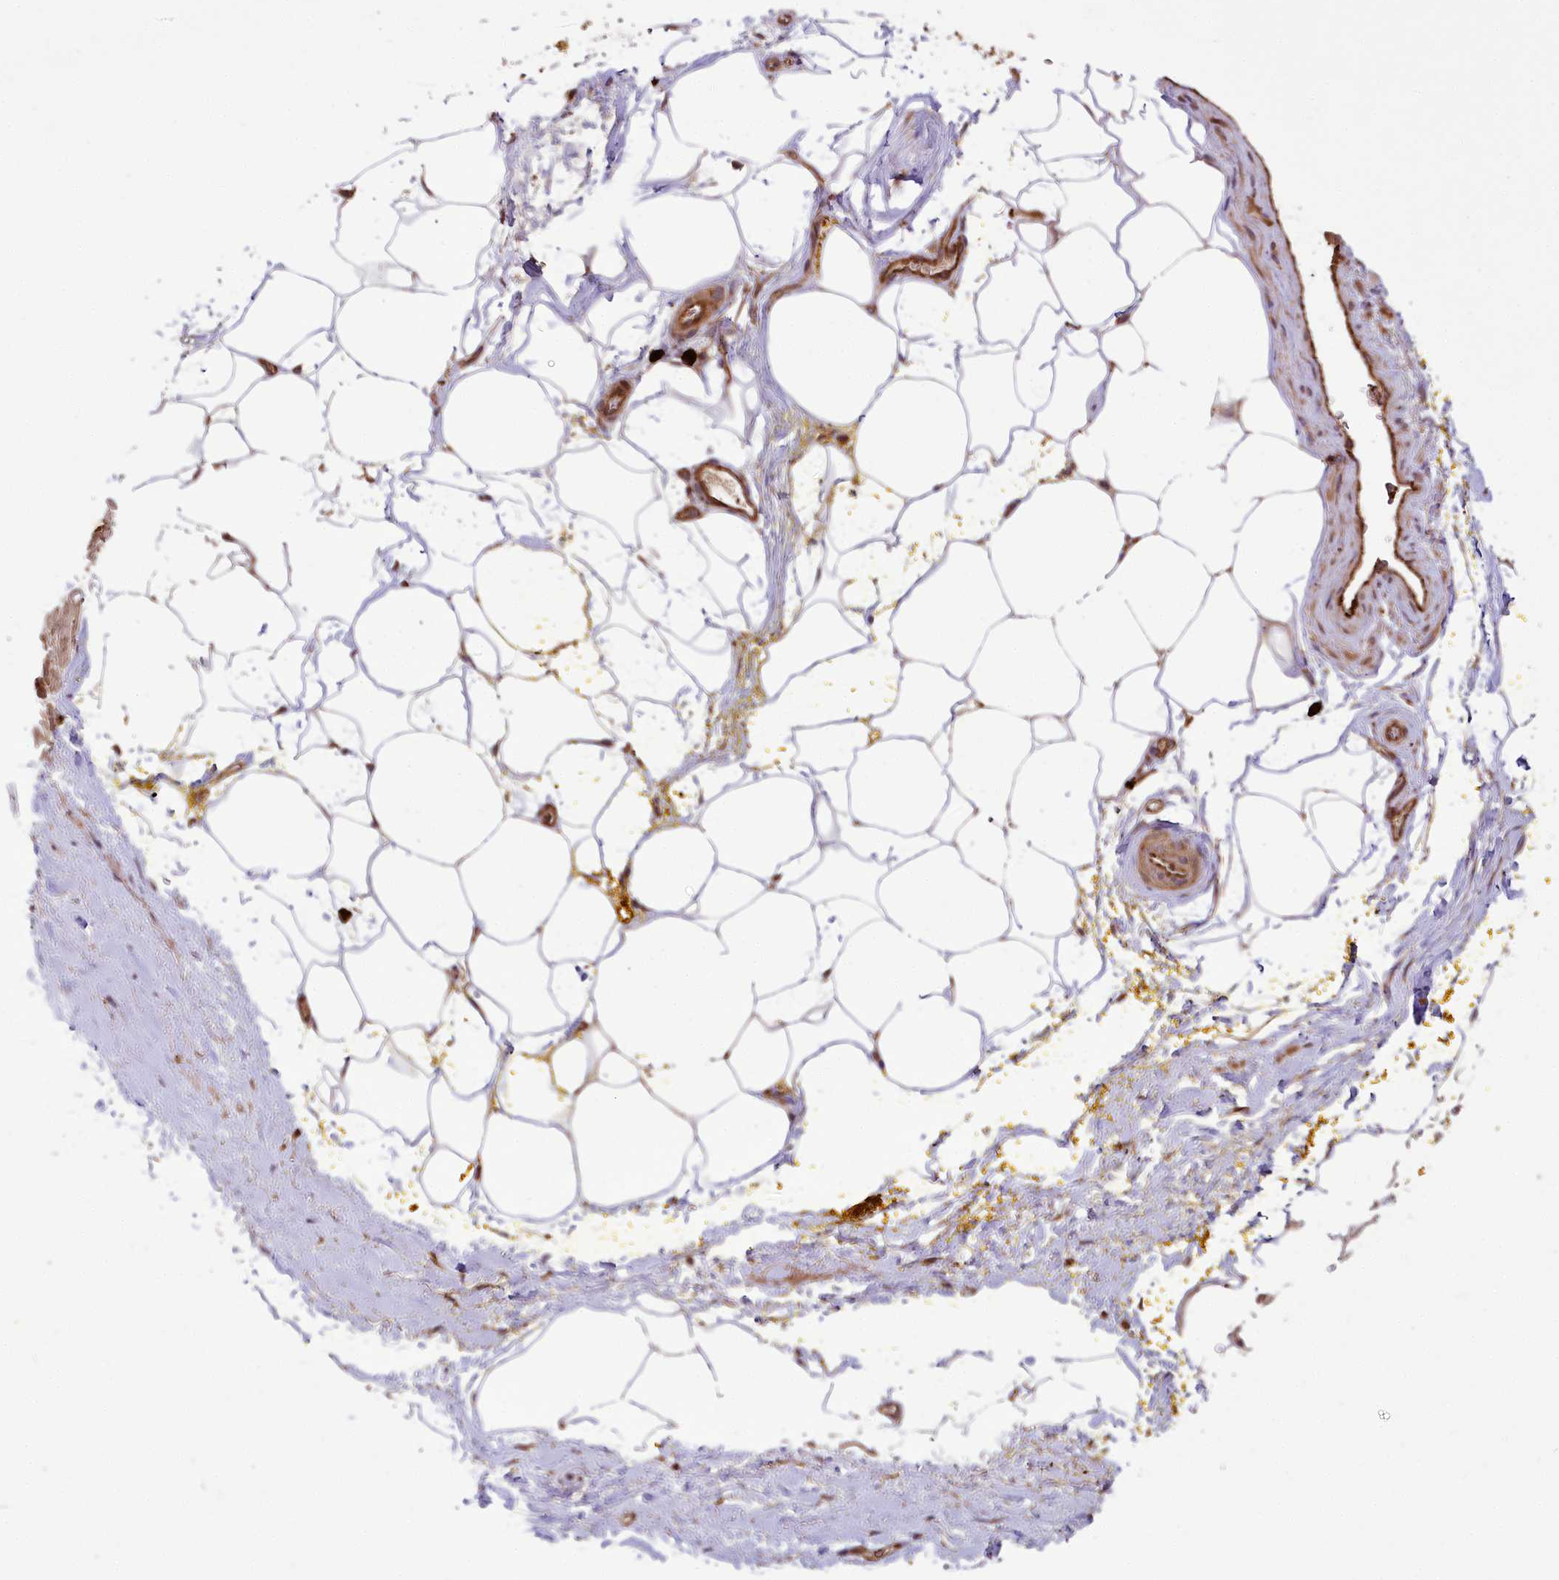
{"staining": {"intensity": "moderate", "quantity": "25%-75%", "location": "cytoplasmic/membranous"}, "tissue": "adipose tissue", "cell_type": "Adipocytes", "image_type": "normal", "snomed": [{"axis": "morphology", "description": "Normal tissue, NOS"}, {"axis": "morphology", "description": "Adenocarcinoma, Low grade"}, {"axis": "topography", "description": "Prostate"}, {"axis": "topography", "description": "Peripheral nerve tissue"}], "caption": "IHC micrograph of unremarkable adipose tissue: adipose tissue stained using immunohistochemistry (IHC) demonstrates medium levels of moderate protein expression localized specifically in the cytoplasmic/membranous of adipocytes, appearing as a cytoplasmic/membranous brown color.", "gene": "CARD19", "patient": {"sex": "male", "age": 63}}